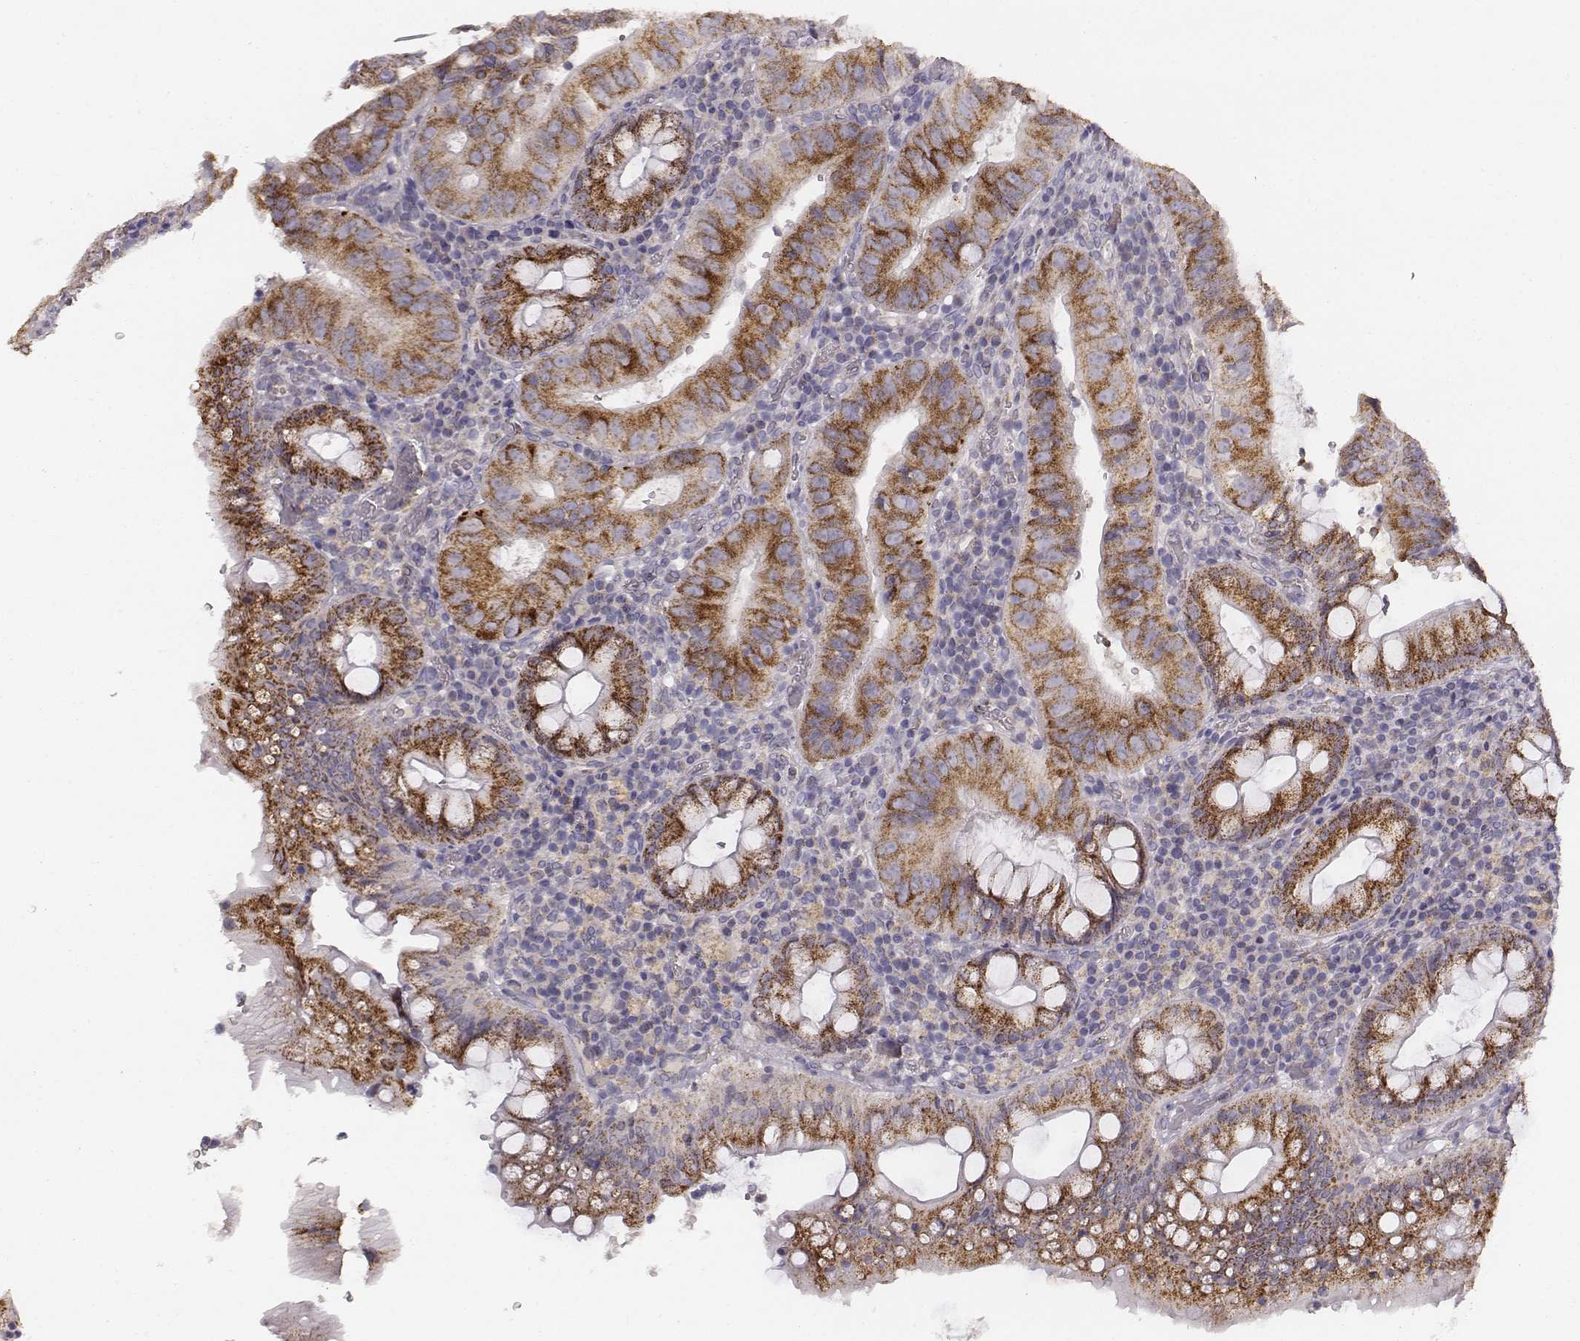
{"staining": {"intensity": "moderate", "quantity": ">75%", "location": "cytoplasmic/membranous"}, "tissue": "colorectal cancer", "cell_type": "Tumor cells", "image_type": "cancer", "snomed": [{"axis": "morphology", "description": "Adenocarcinoma, NOS"}, {"axis": "topography", "description": "Colon"}], "caption": "Colorectal cancer stained with a protein marker shows moderate staining in tumor cells.", "gene": "ABCD3", "patient": {"sex": "male", "age": 67}}